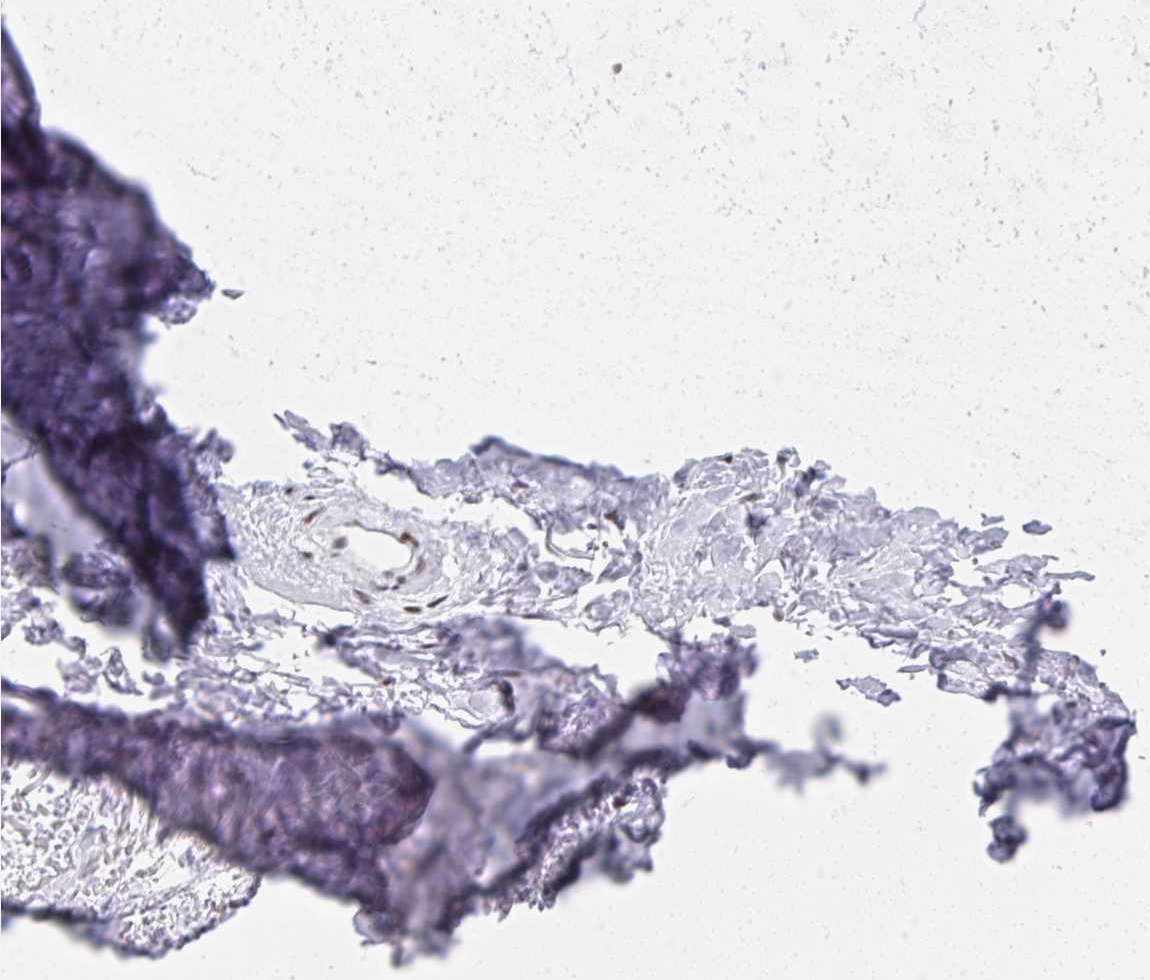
{"staining": {"intensity": "negative", "quantity": "none", "location": "none"}, "tissue": "soft tissue", "cell_type": "Chondrocytes", "image_type": "normal", "snomed": [{"axis": "morphology", "description": "Normal tissue, NOS"}, {"axis": "topography", "description": "Cartilage tissue"}, {"axis": "topography", "description": "Nasopharynx"}, {"axis": "topography", "description": "Thyroid gland"}], "caption": "The photomicrograph demonstrates no significant staining in chondrocytes of soft tissue. Brightfield microscopy of immunohistochemistry (IHC) stained with DAB (brown) and hematoxylin (blue), captured at high magnification.", "gene": "CREBBP", "patient": {"sex": "male", "age": 63}}